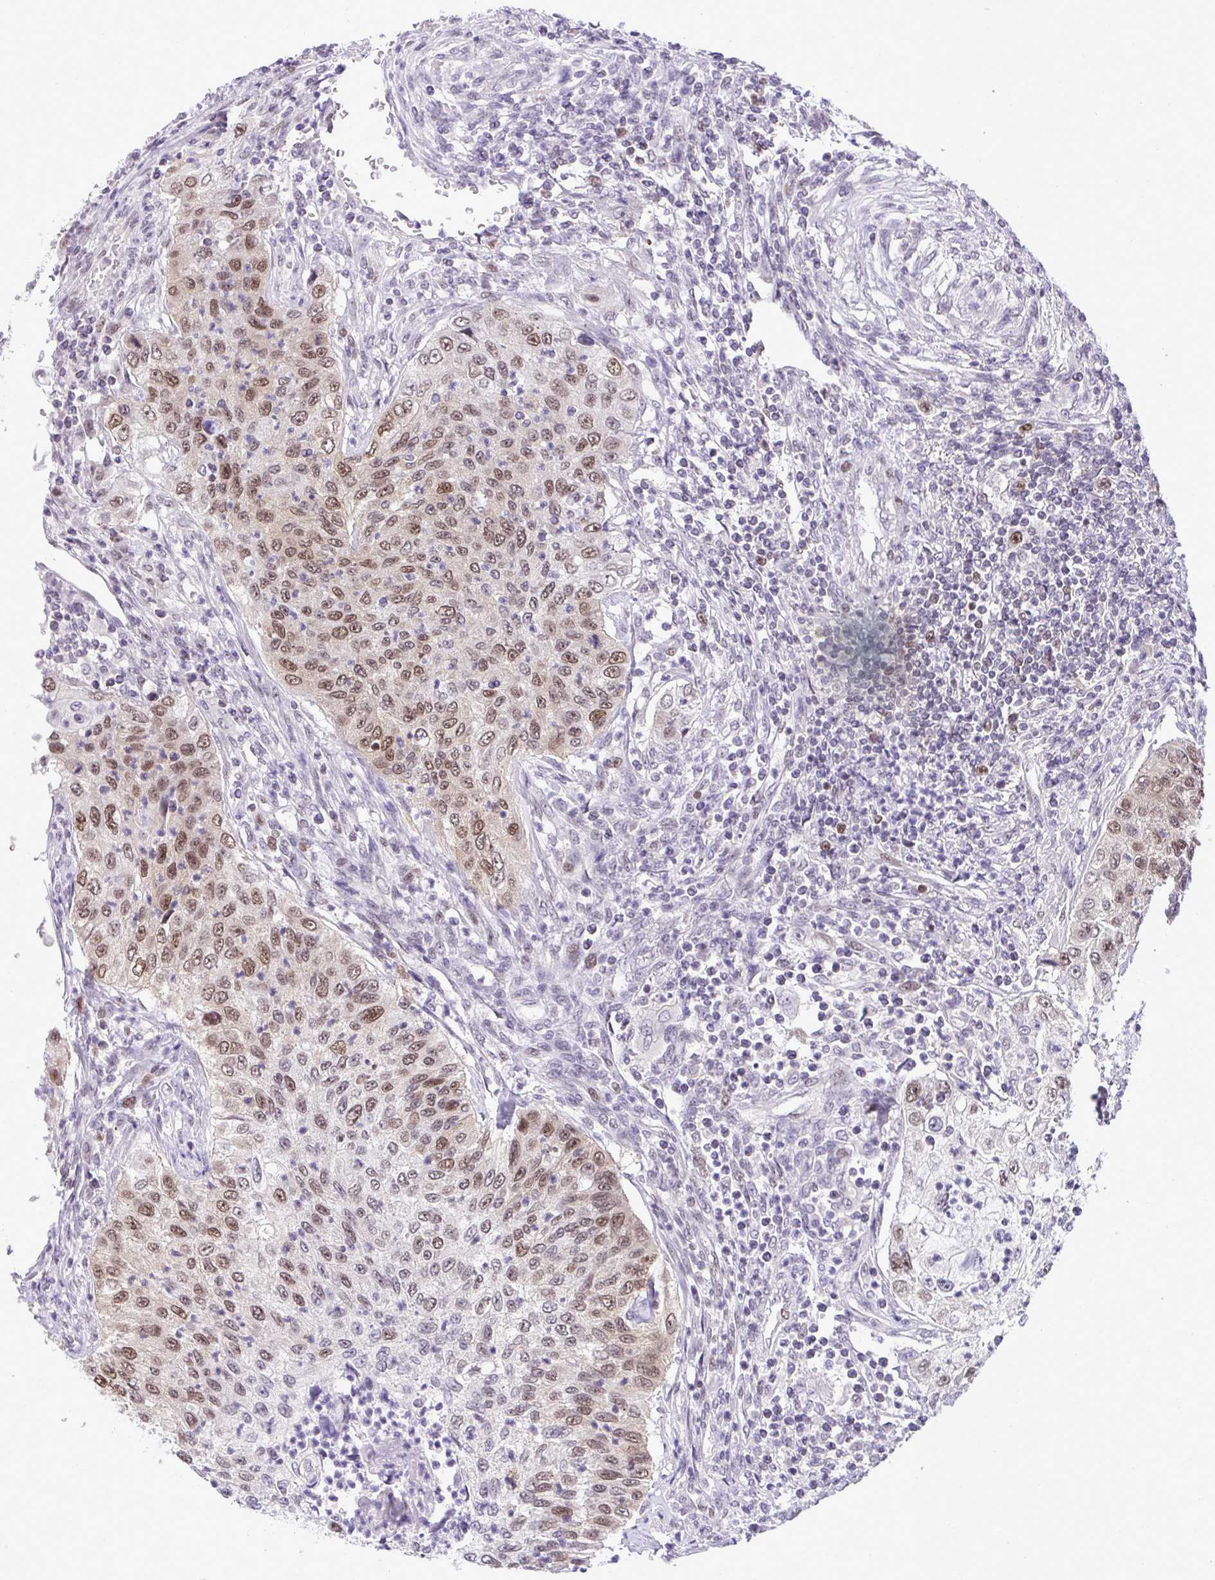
{"staining": {"intensity": "moderate", "quantity": ">75%", "location": "nuclear"}, "tissue": "urothelial cancer", "cell_type": "Tumor cells", "image_type": "cancer", "snomed": [{"axis": "morphology", "description": "Urothelial carcinoma, High grade"}, {"axis": "topography", "description": "Urinary bladder"}], "caption": "Tumor cells show medium levels of moderate nuclear staining in approximately >75% of cells in urothelial cancer. (DAB IHC with brightfield microscopy, high magnification).", "gene": "RFC4", "patient": {"sex": "female", "age": 60}}